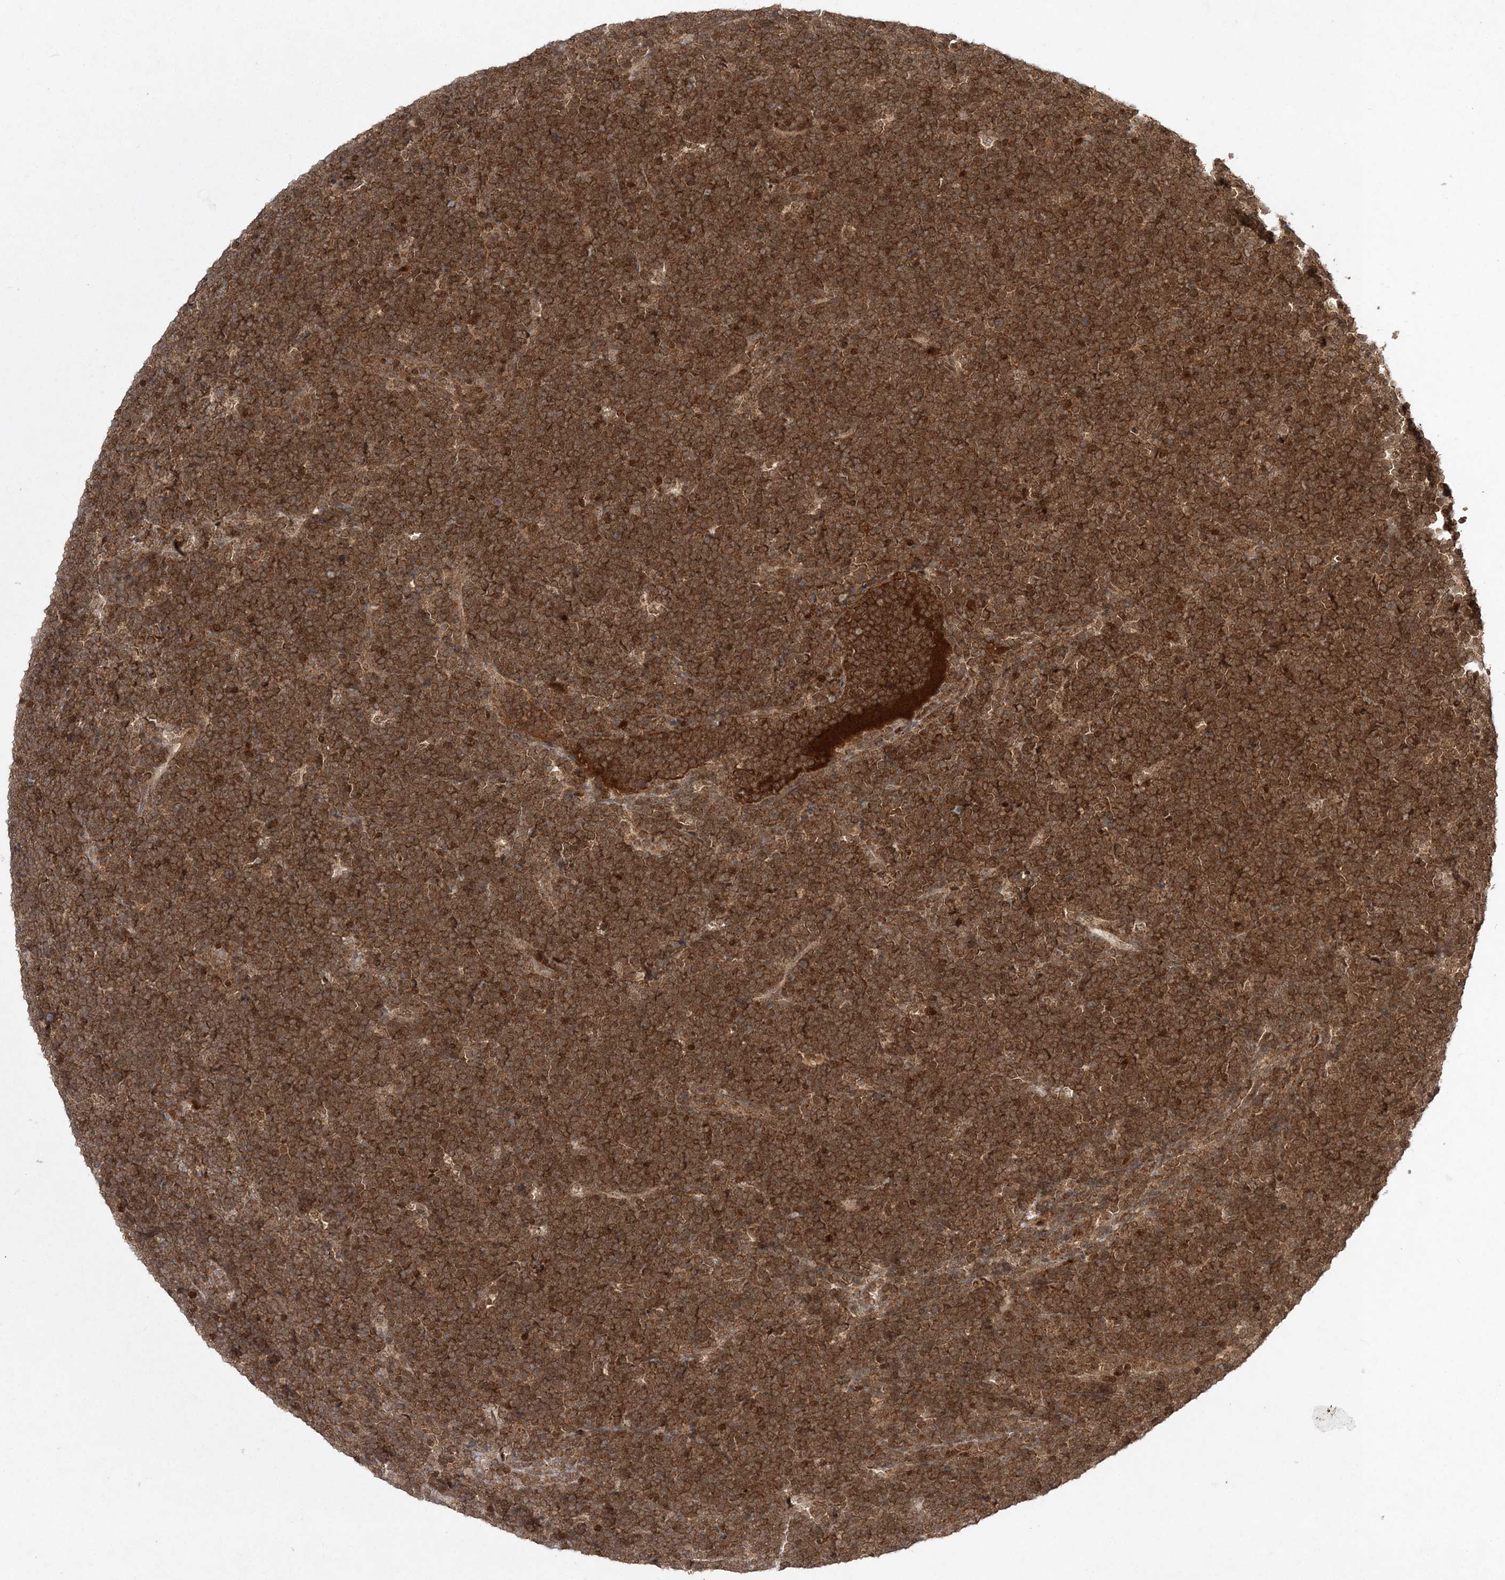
{"staining": {"intensity": "strong", "quantity": ">75%", "location": "cytoplasmic/membranous"}, "tissue": "lymphoma", "cell_type": "Tumor cells", "image_type": "cancer", "snomed": [{"axis": "morphology", "description": "Malignant lymphoma, non-Hodgkin's type, High grade"}, {"axis": "topography", "description": "Lymph node"}], "caption": "A high amount of strong cytoplasmic/membranous expression is seen in approximately >75% of tumor cells in lymphoma tissue.", "gene": "NIF3L1", "patient": {"sex": "male", "age": 13}}